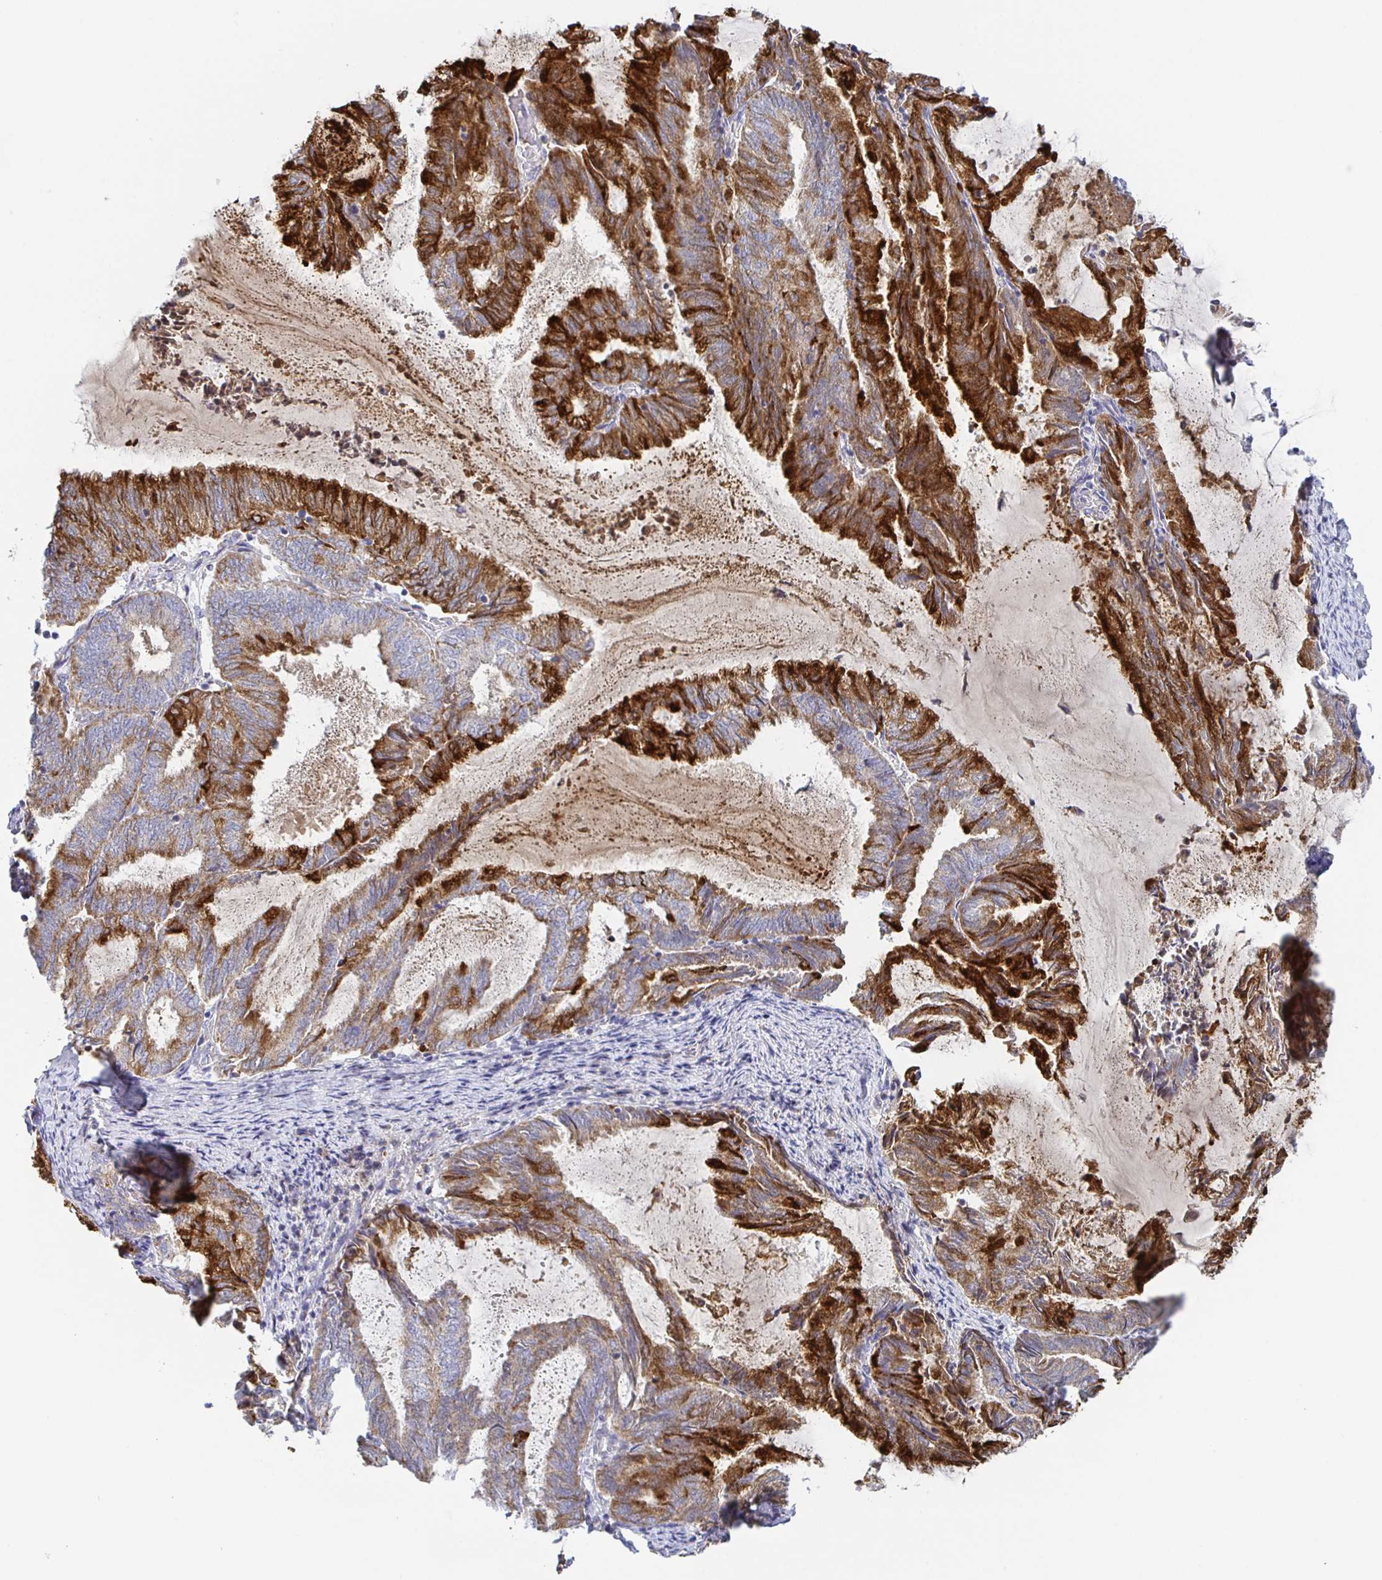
{"staining": {"intensity": "strong", "quantity": "25%-75%", "location": "cytoplasmic/membranous"}, "tissue": "endometrial cancer", "cell_type": "Tumor cells", "image_type": "cancer", "snomed": [{"axis": "morphology", "description": "Adenocarcinoma, NOS"}, {"axis": "topography", "description": "Endometrium"}], "caption": "Immunohistochemistry (IHC) of endometrial cancer (adenocarcinoma) demonstrates high levels of strong cytoplasmic/membranous expression in about 25%-75% of tumor cells.", "gene": "SYNGR4", "patient": {"sex": "female", "age": 80}}